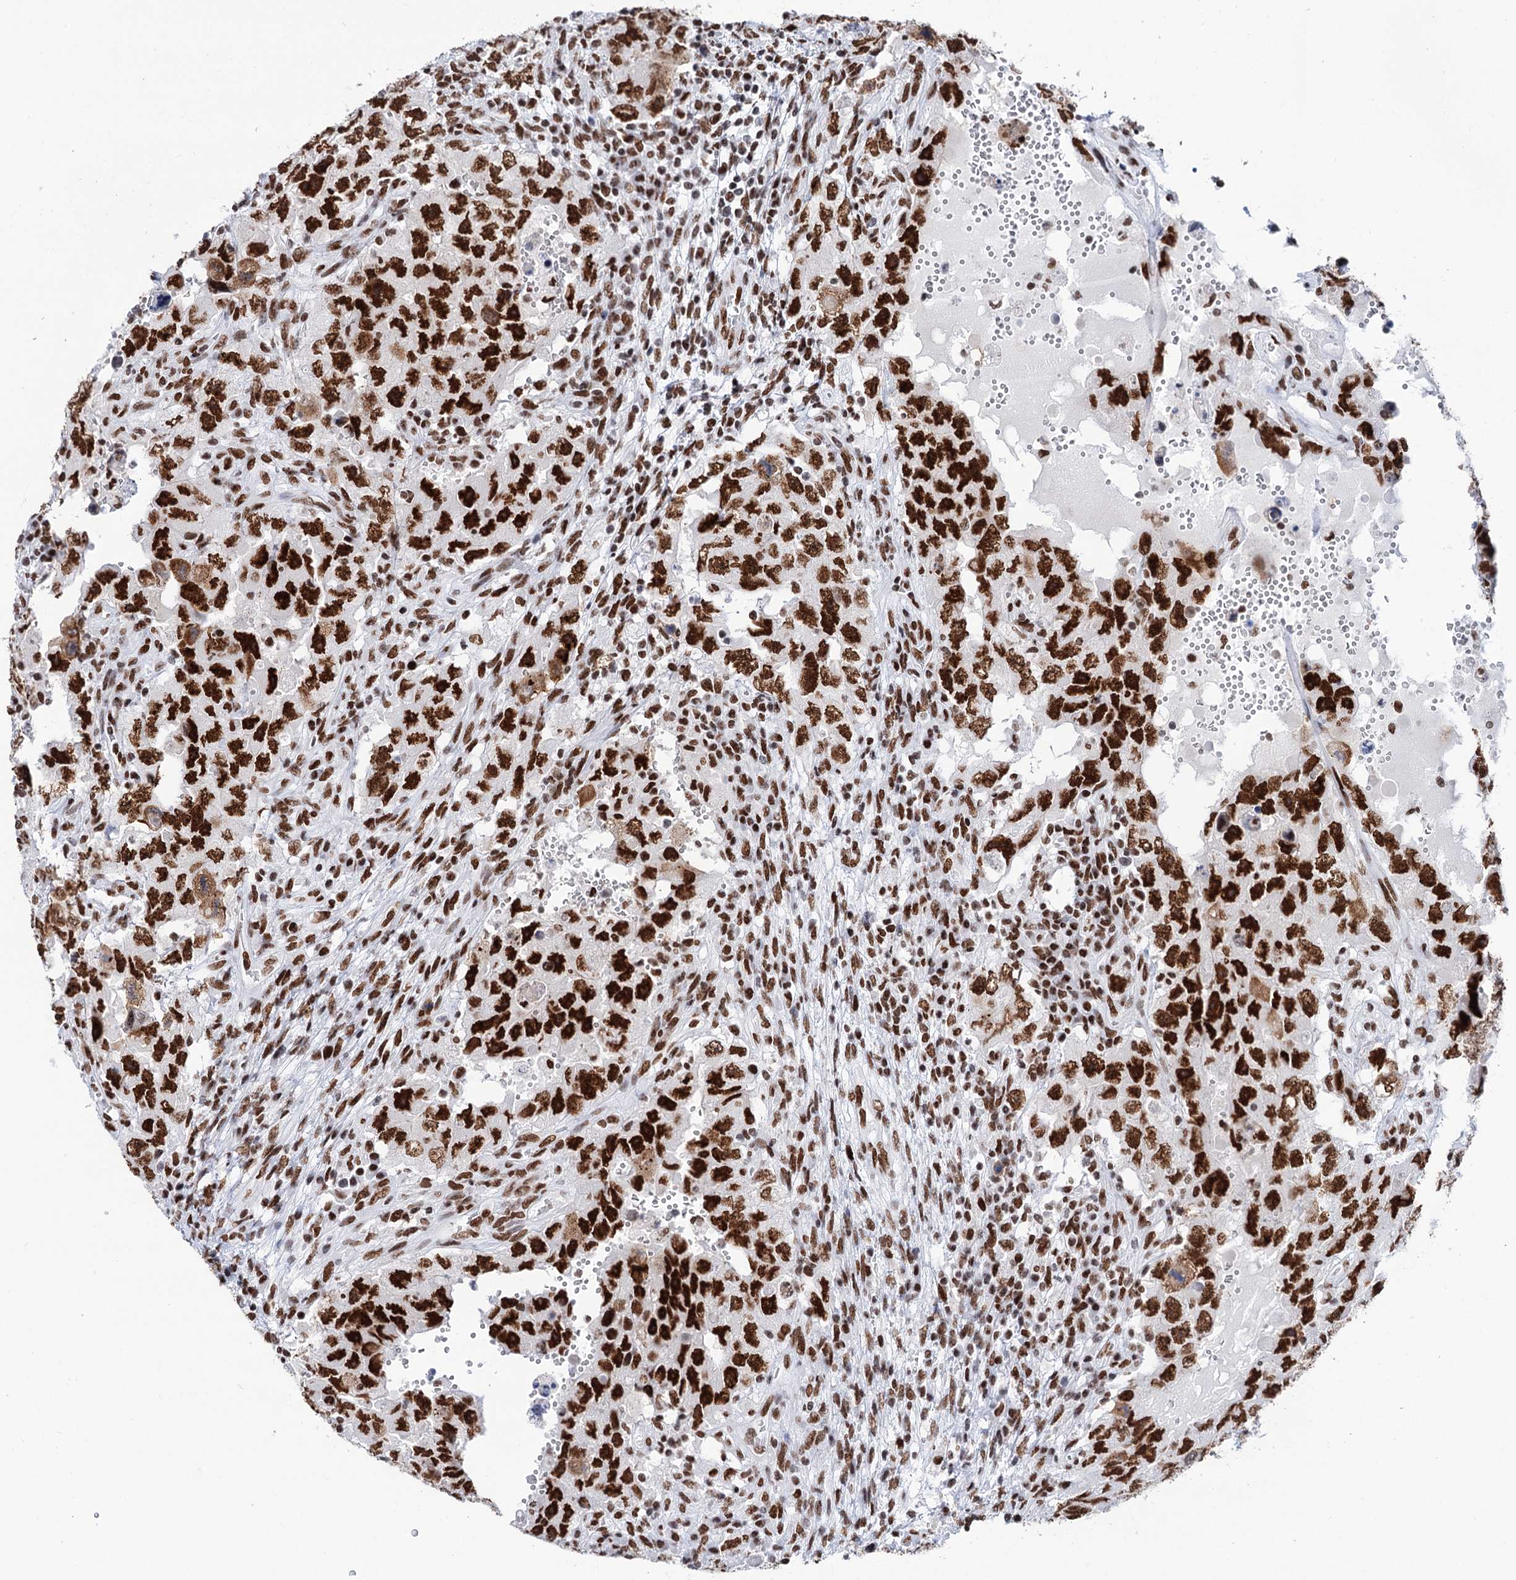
{"staining": {"intensity": "strong", "quantity": ">75%", "location": "nuclear"}, "tissue": "testis cancer", "cell_type": "Tumor cells", "image_type": "cancer", "snomed": [{"axis": "morphology", "description": "Carcinoma, Embryonal, NOS"}, {"axis": "topography", "description": "Testis"}], "caption": "High-power microscopy captured an immunohistochemistry (IHC) photomicrograph of embryonal carcinoma (testis), revealing strong nuclear expression in approximately >75% of tumor cells. (DAB IHC with brightfield microscopy, high magnification).", "gene": "MATR3", "patient": {"sex": "male", "age": 26}}